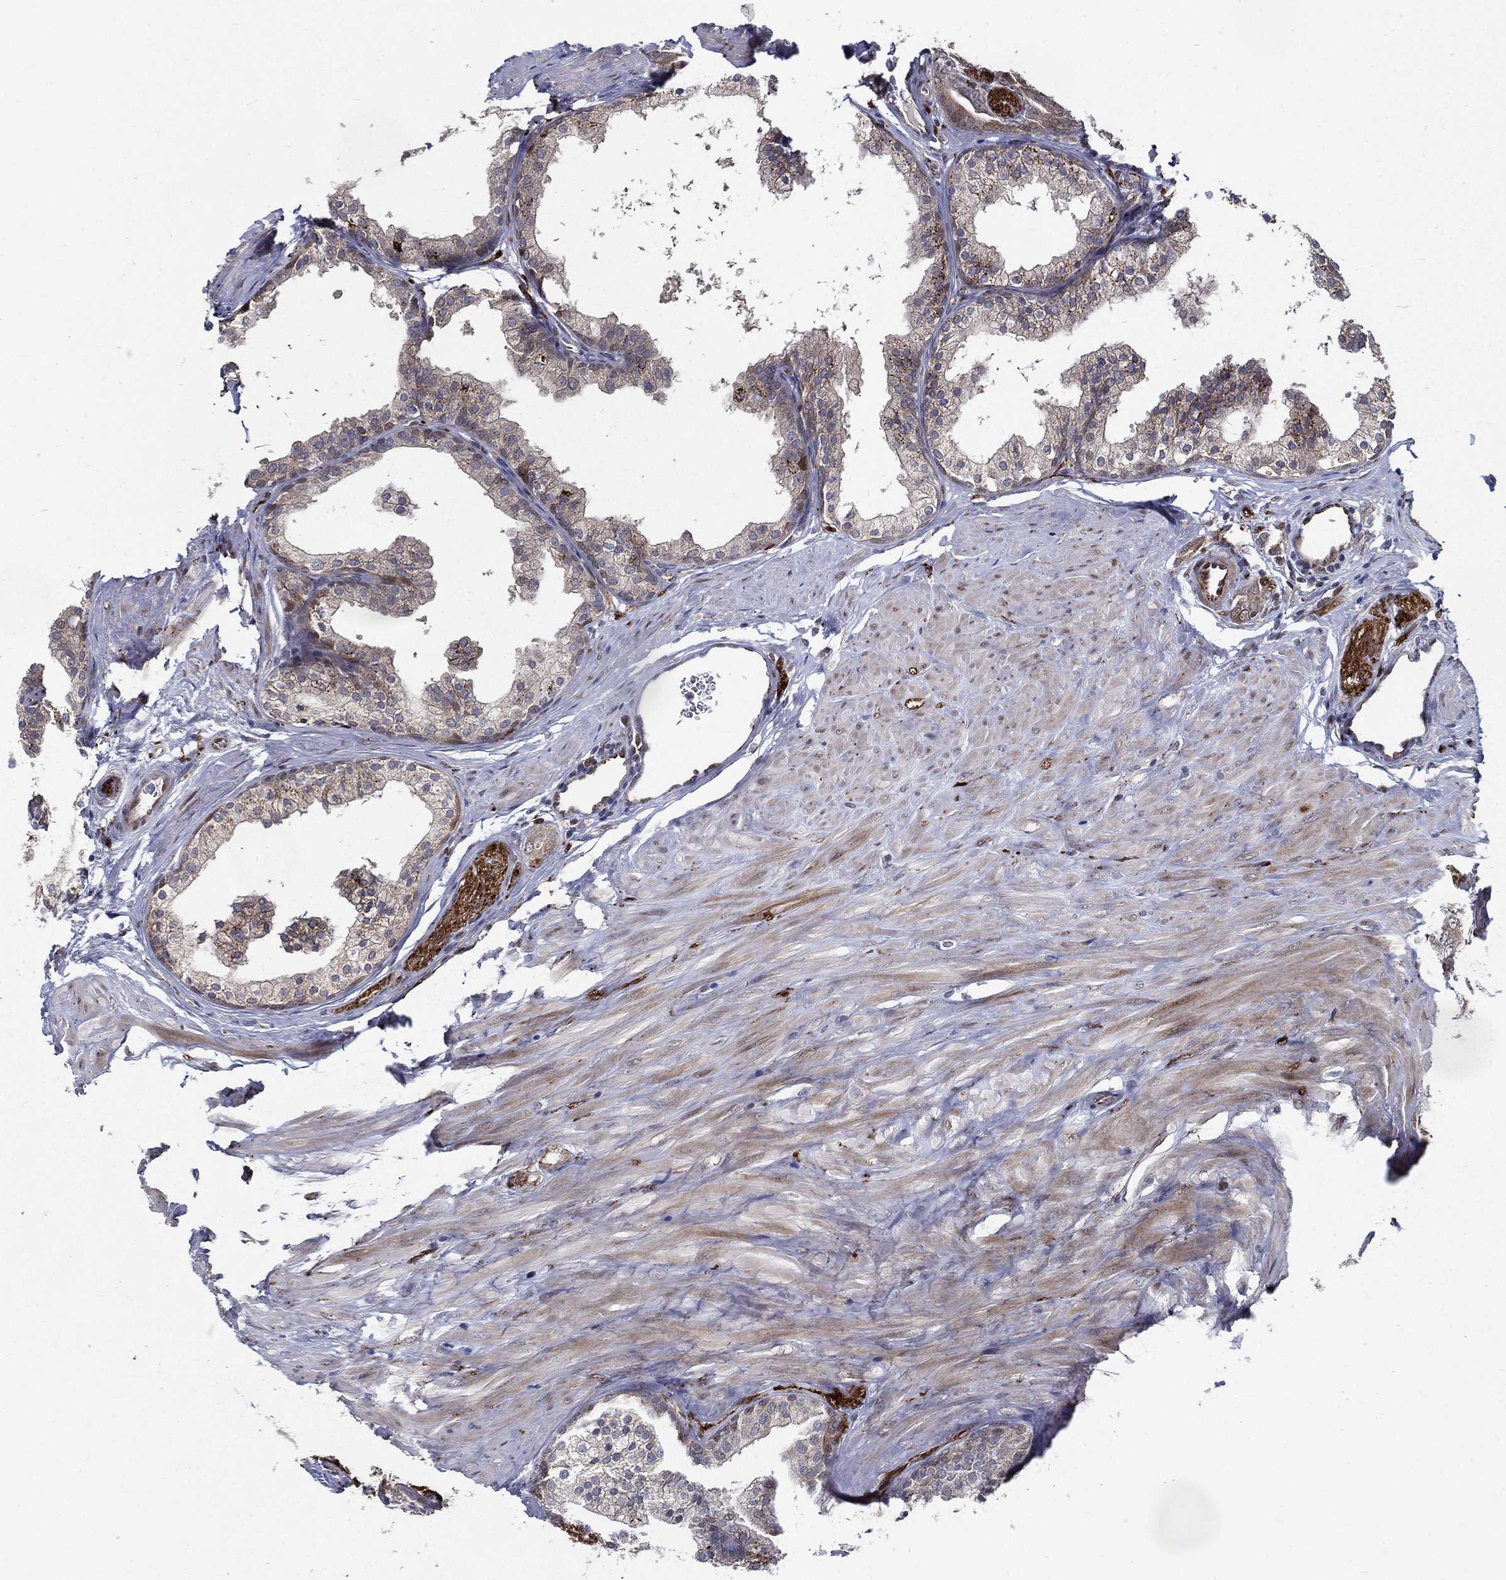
{"staining": {"intensity": "negative", "quantity": "none", "location": "none"}, "tissue": "prostate cancer", "cell_type": "Tumor cells", "image_type": "cancer", "snomed": [{"axis": "morphology", "description": "Adenocarcinoma, NOS"}, {"axis": "topography", "description": "Prostate"}], "caption": "Micrograph shows no protein expression in tumor cells of adenocarcinoma (prostate) tissue.", "gene": "ARHGAP11A", "patient": {"sex": "male", "age": 55}}